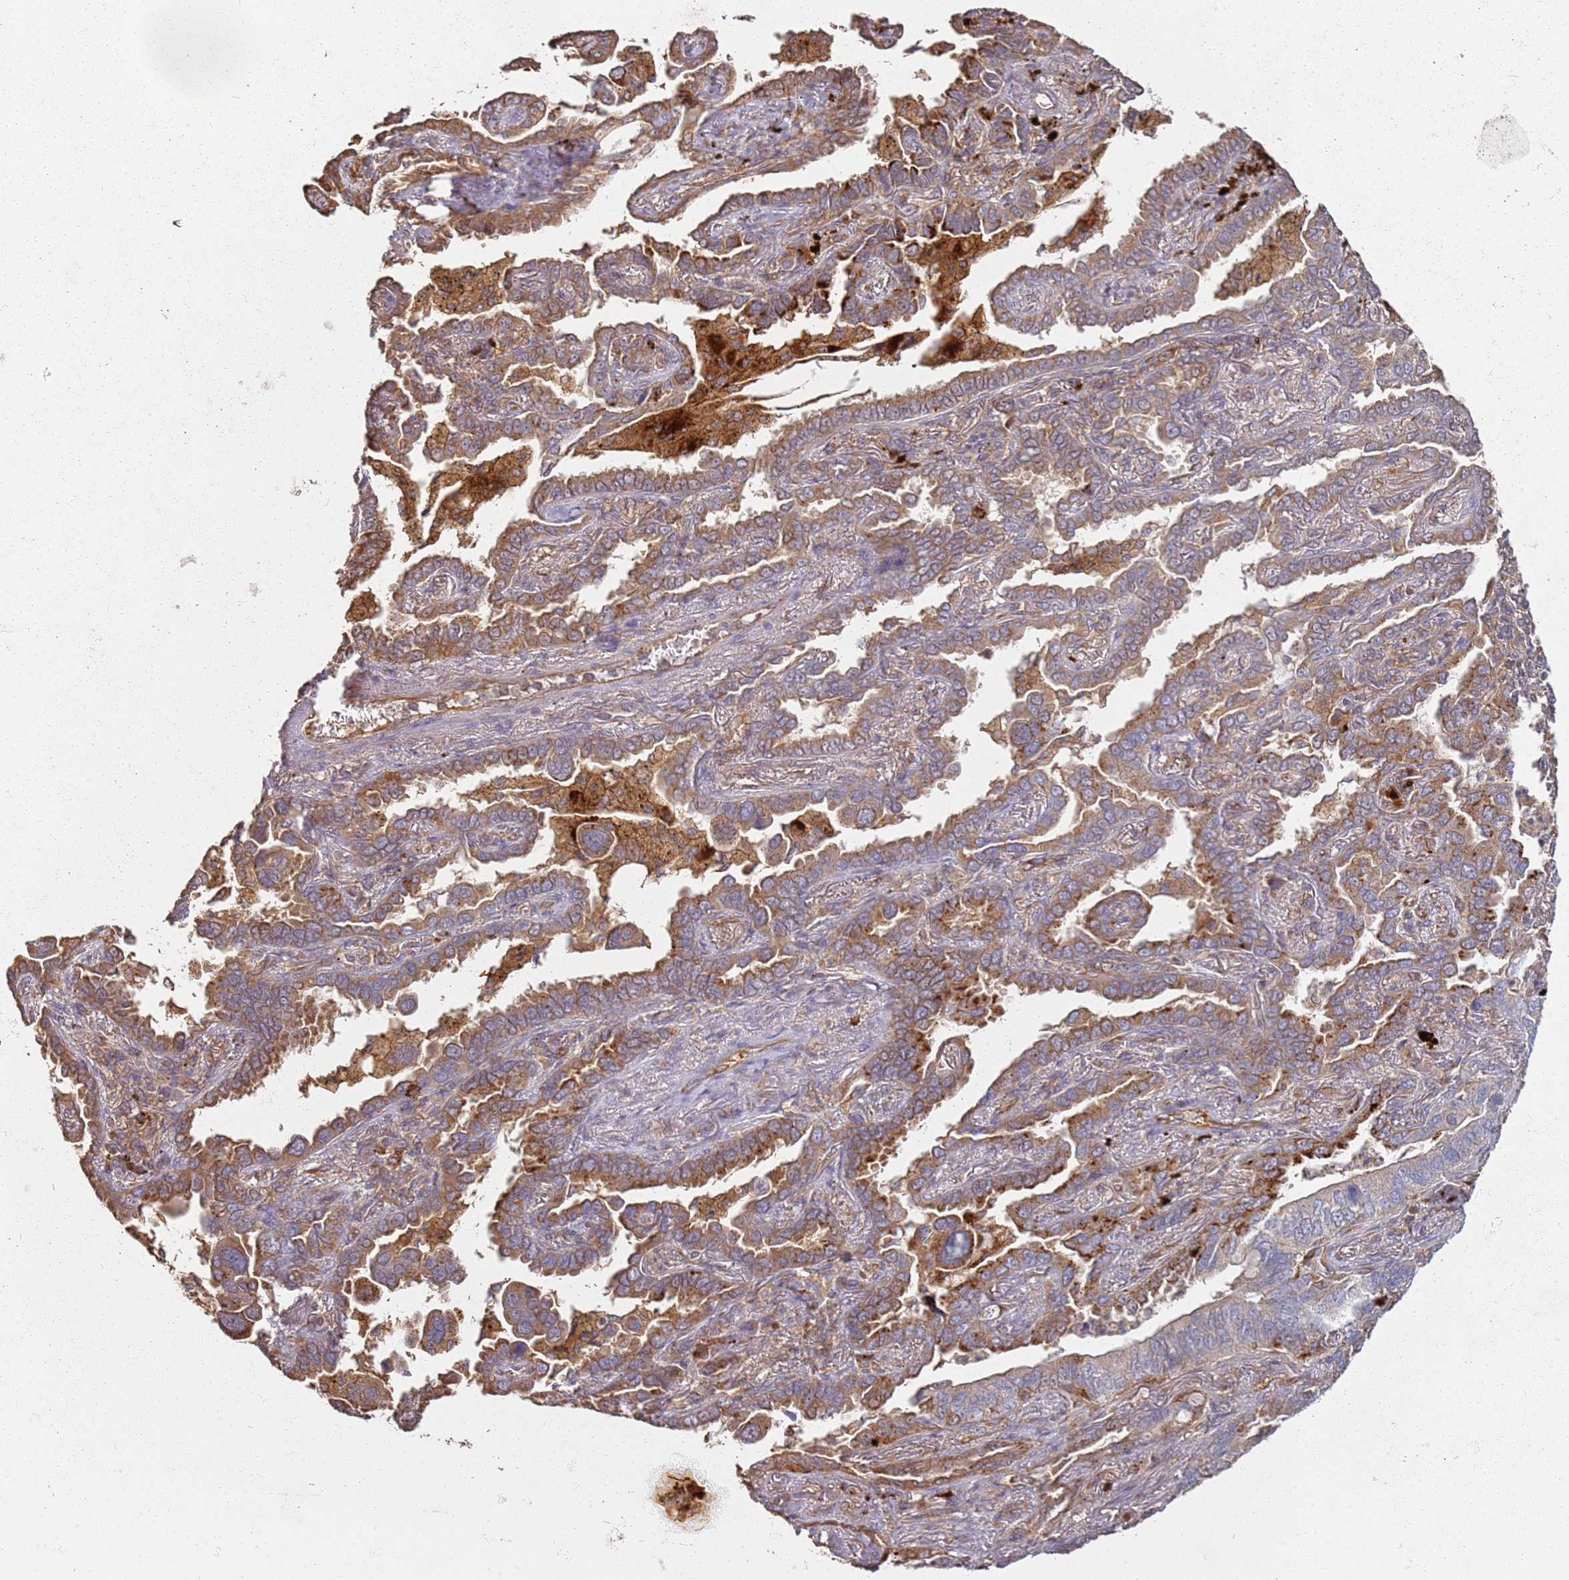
{"staining": {"intensity": "moderate", "quantity": ">75%", "location": "cytoplasmic/membranous"}, "tissue": "lung cancer", "cell_type": "Tumor cells", "image_type": "cancer", "snomed": [{"axis": "morphology", "description": "Adenocarcinoma, NOS"}, {"axis": "topography", "description": "Lung"}], "caption": "A photomicrograph of human adenocarcinoma (lung) stained for a protein displays moderate cytoplasmic/membranous brown staining in tumor cells.", "gene": "SCGB2B2", "patient": {"sex": "male", "age": 67}}